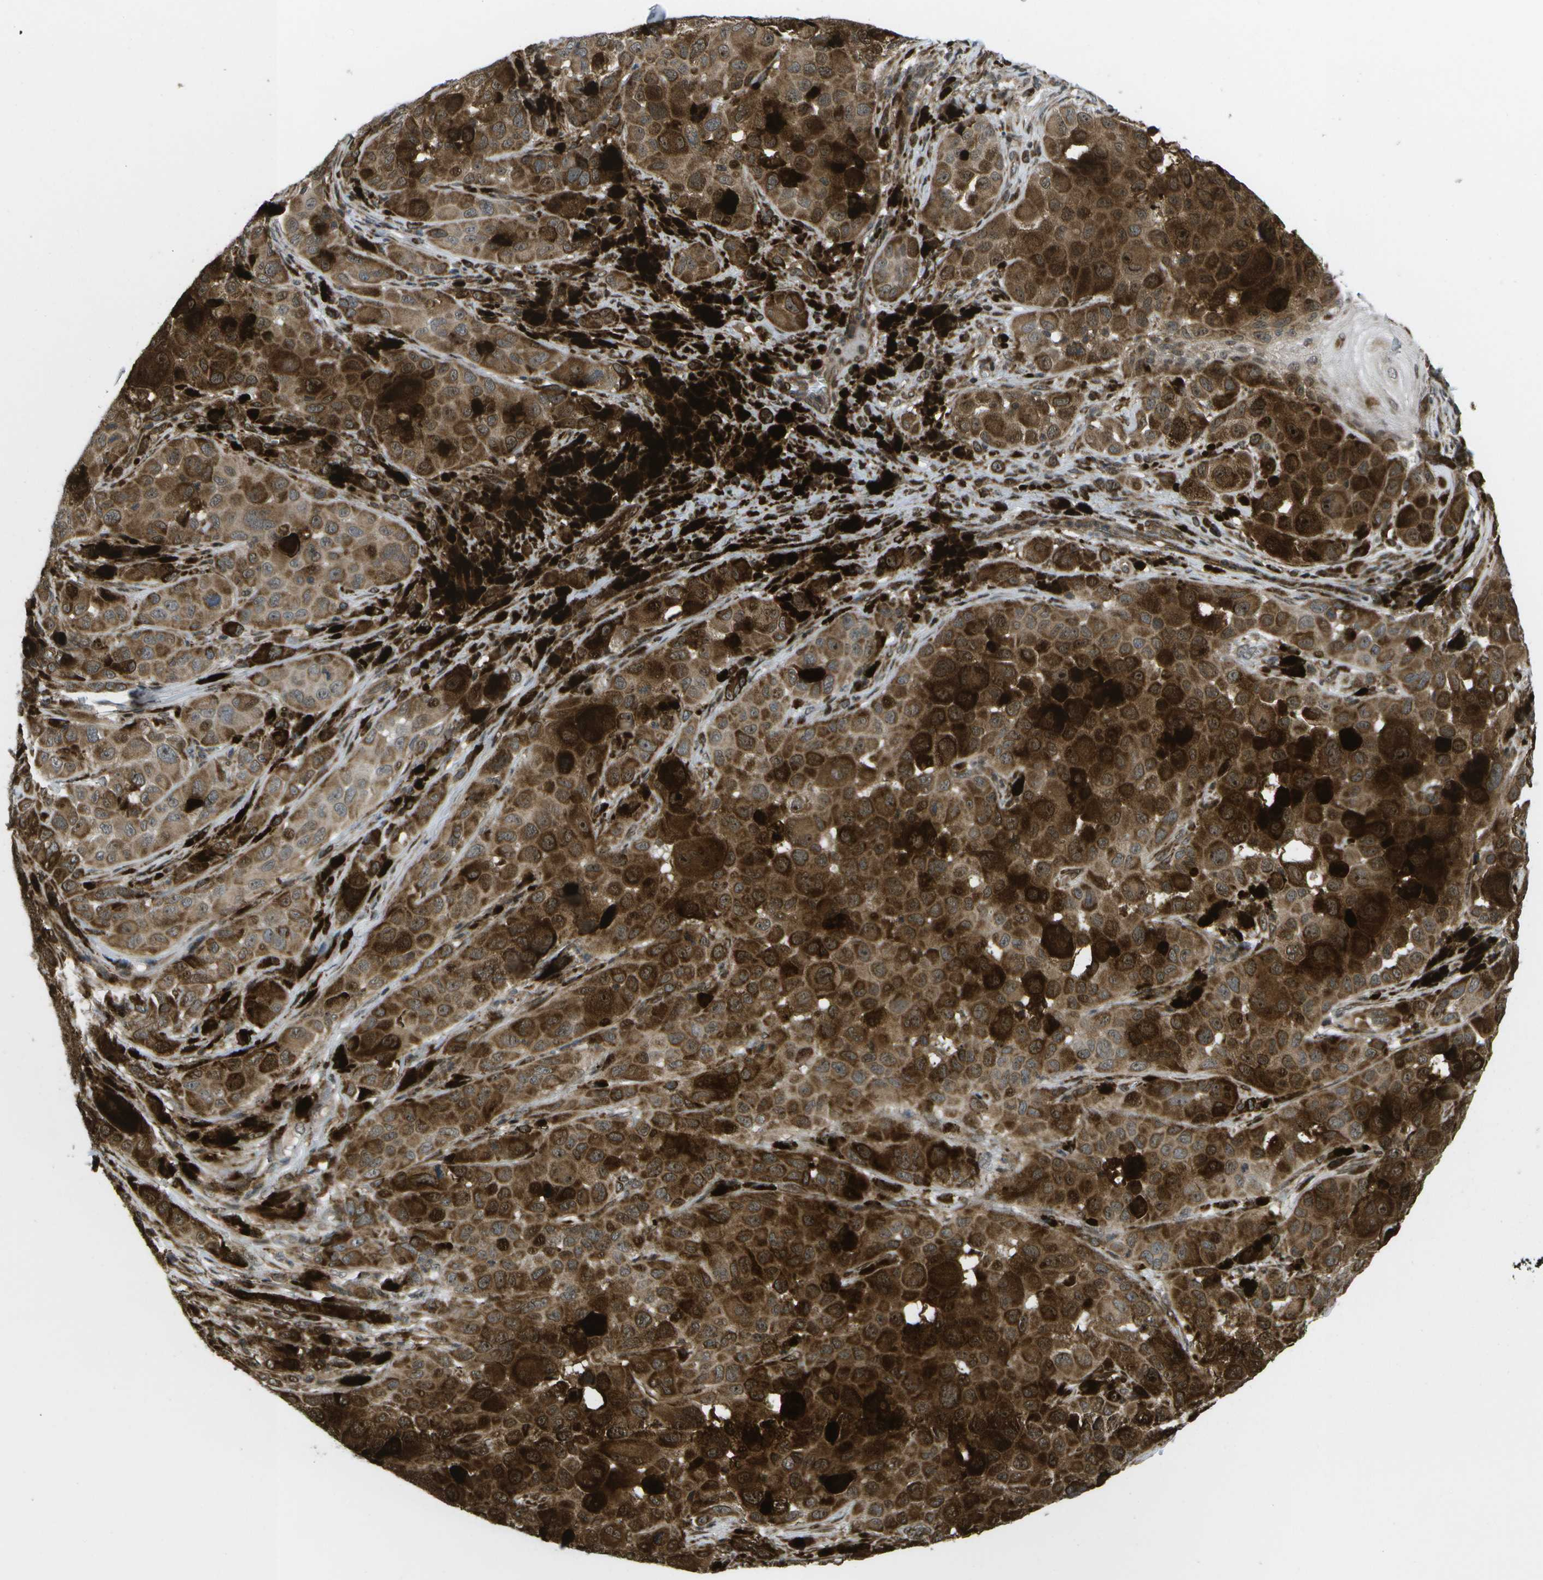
{"staining": {"intensity": "strong", "quantity": "25%-75%", "location": "cytoplasmic/membranous"}, "tissue": "melanoma", "cell_type": "Tumor cells", "image_type": "cancer", "snomed": [{"axis": "morphology", "description": "Malignant melanoma, NOS"}, {"axis": "topography", "description": "Skin"}], "caption": "Immunohistochemical staining of melanoma exhibits strong cytoplasmic/membranous protein positivity in approximately 25%-75% of tumor cells.", "gene": "AXIN2", "patient": {"sex": "male", "age": 96}}